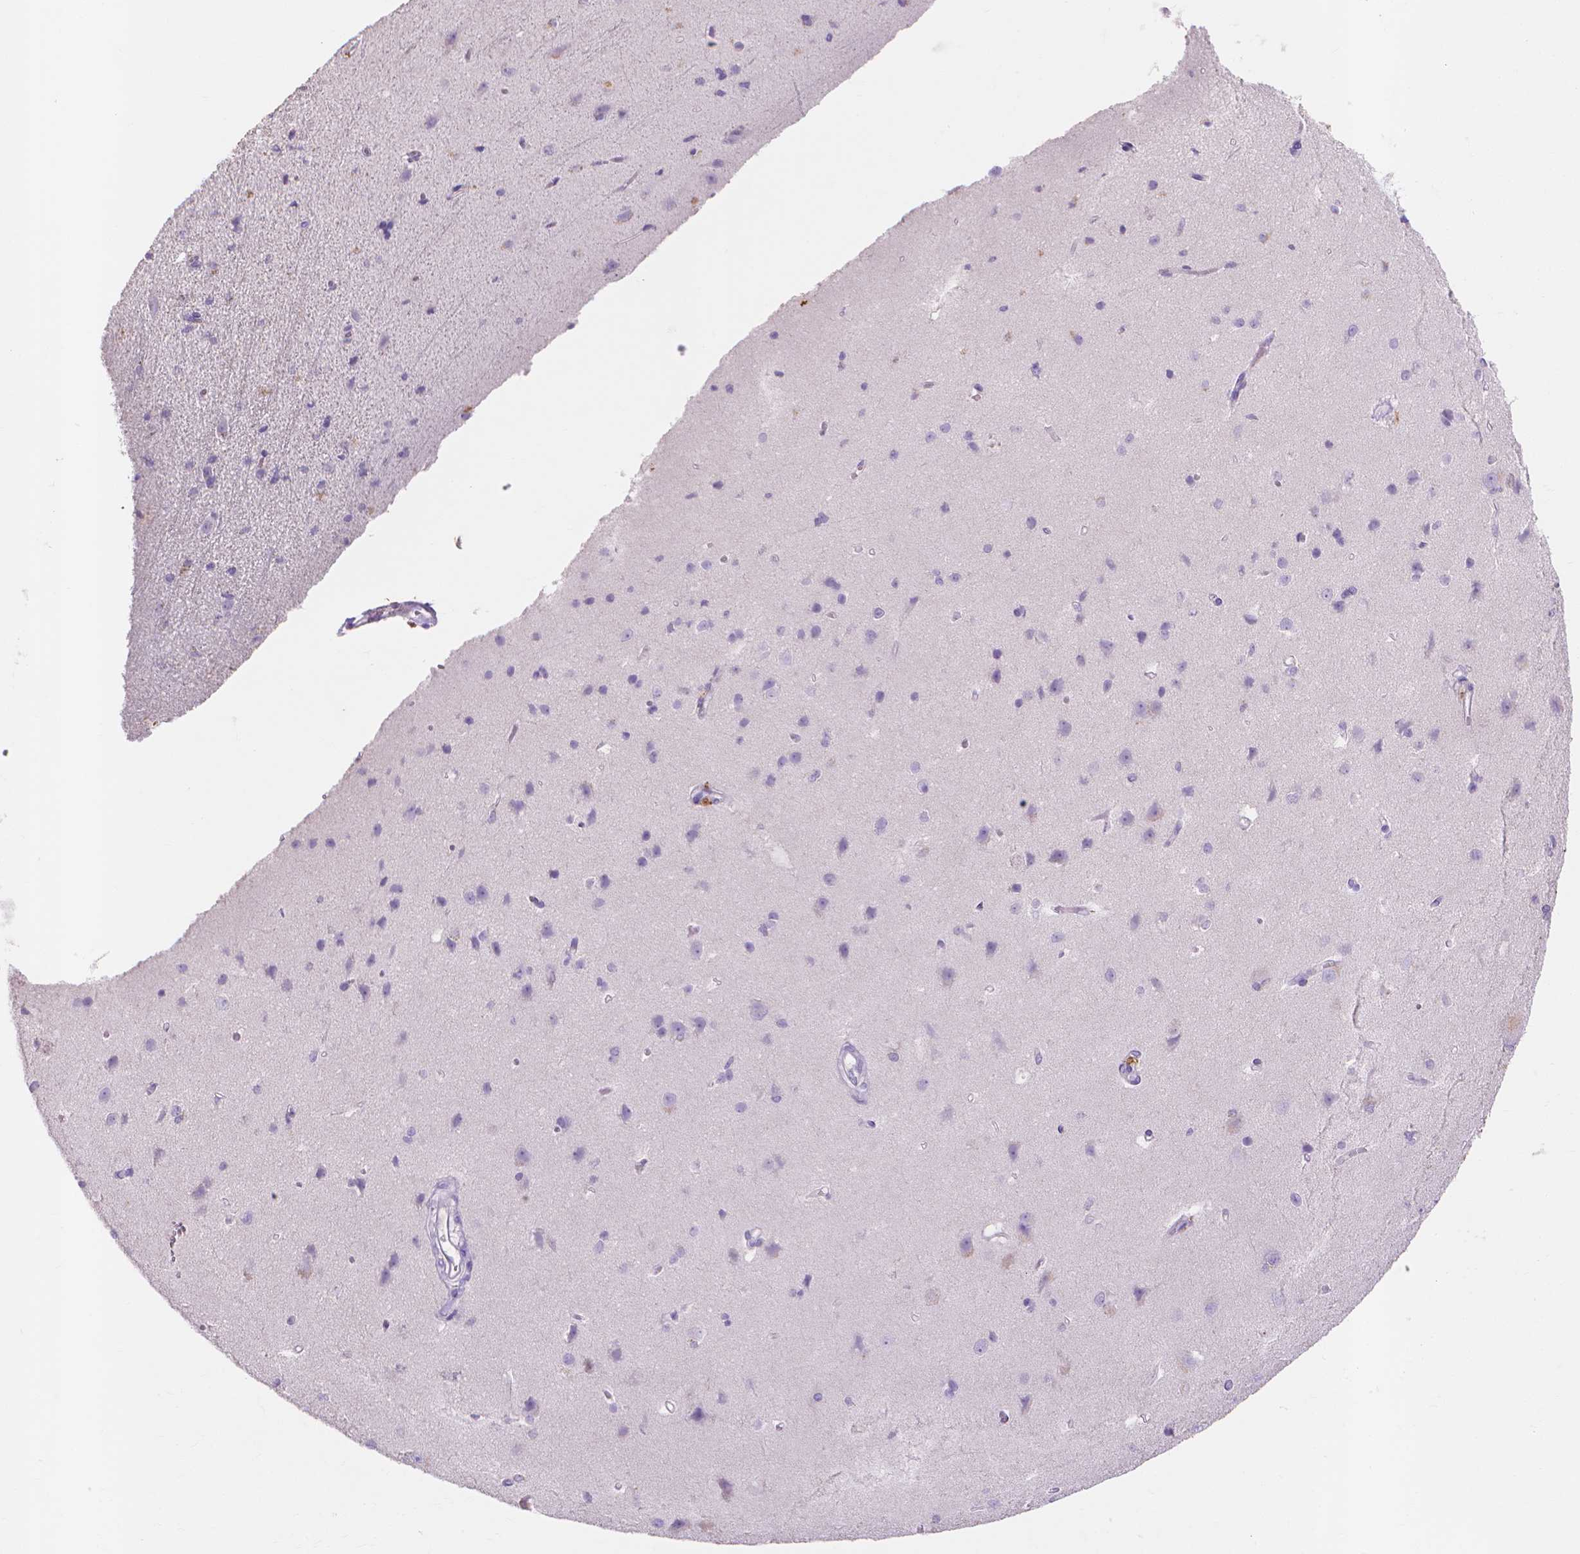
{"staining": {"intensity": "negative", "quantity": "none", "location": "none"}, "tissue": "cerebral cortex", "cell_type": "Endothelial cells", "image_type": "normal", "snomed": [{"axis": "morphology", "description": "Normal tissue, NOS"}, {"axis": "topography", "description": "Cerebral cortex"}], "caption": "An image of cerebral cortex stained for a protein shows no brown staining in endothelial cells.", "gene": "MMP11", "patient": {"sex": "male", "age": 37}}